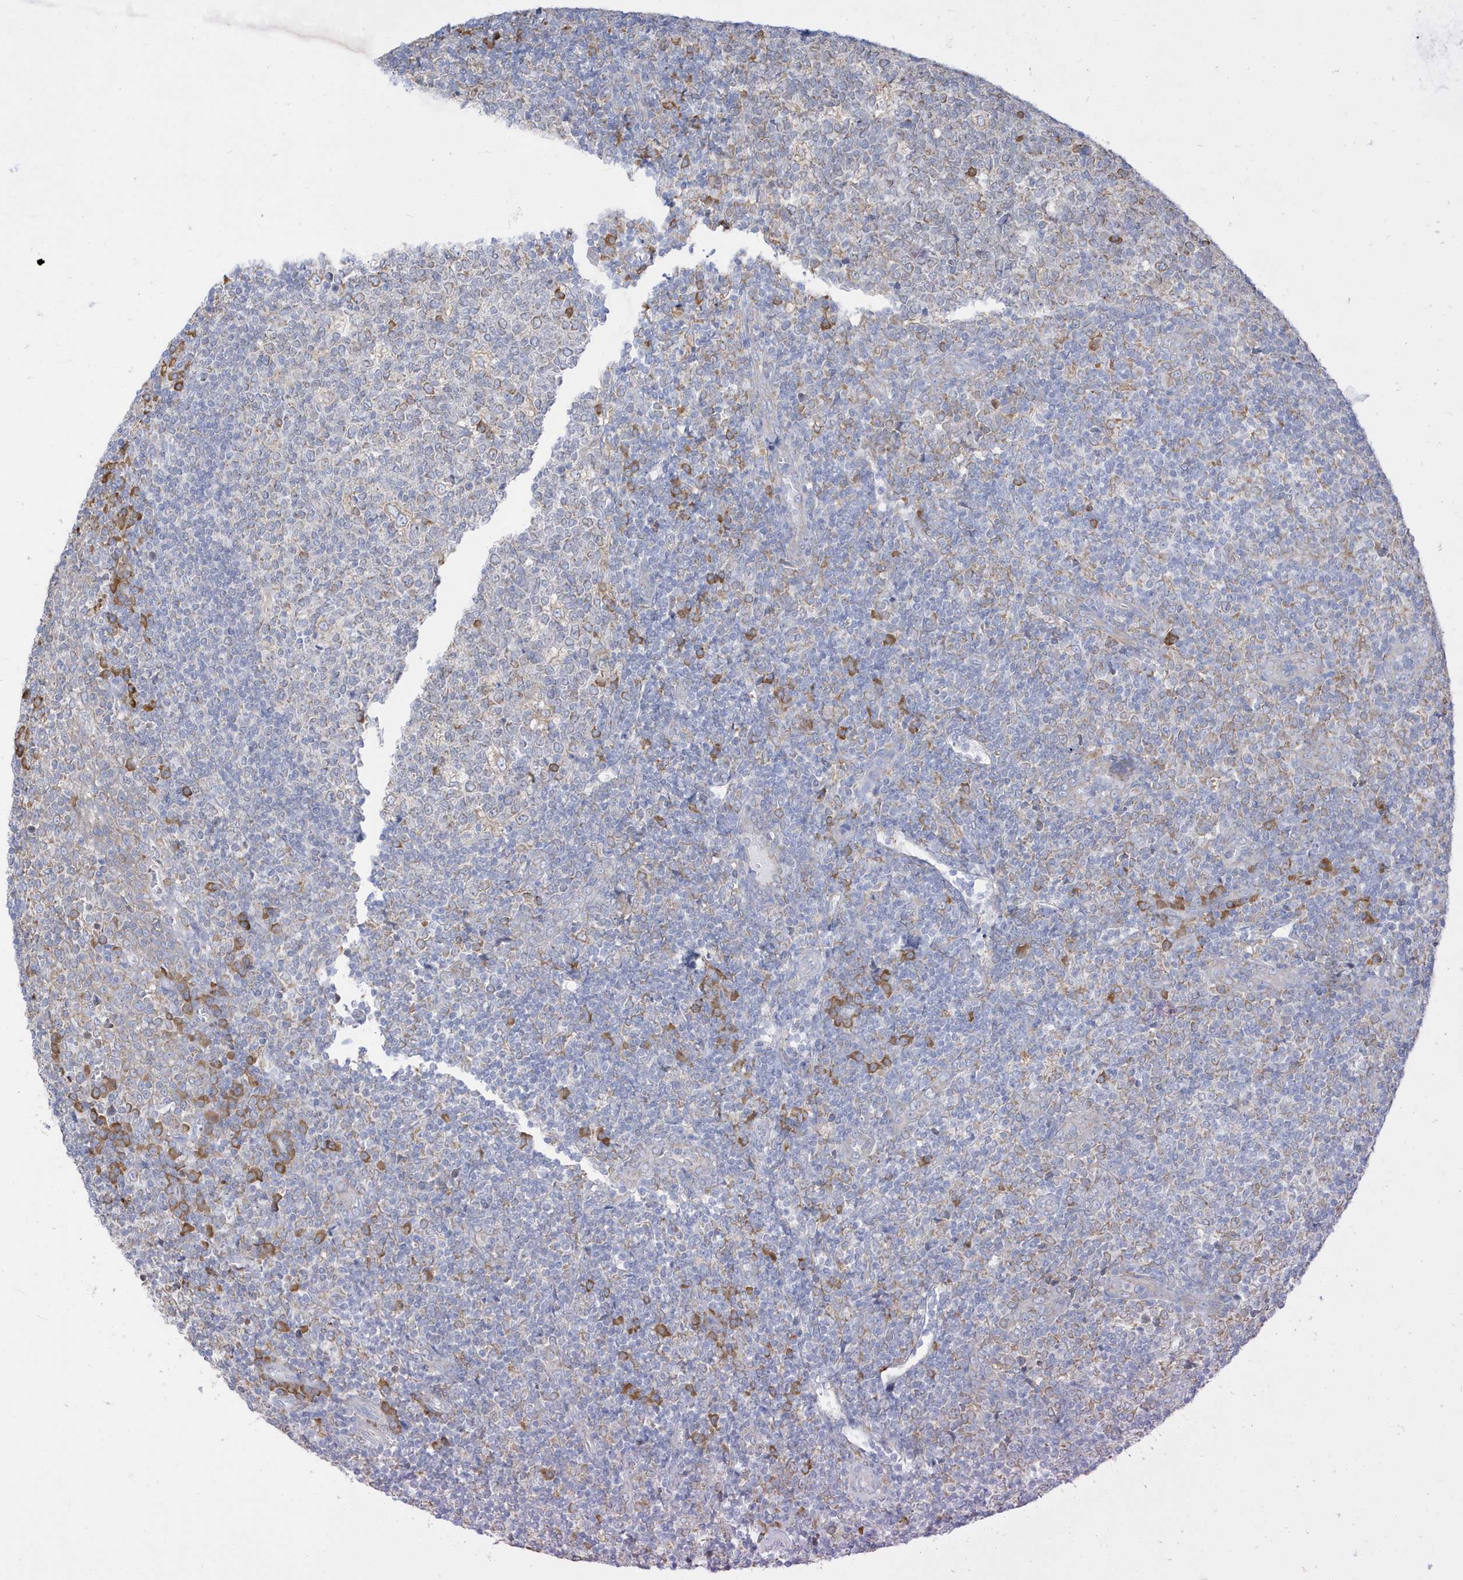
{"staining": {"intensity": "strong", "quantity": "<25%", "location": "cytoplasmic/membranous"}, "tissue": "tonsil", "cell_type": "Germinal center cells", "image_type": "normal", "snomed": [{"axis": "morphology", "description": "Normal tissue, NOS"}, {"axis": "topography", "description": "Tonsil"}], "caption": "This histopathology image reveals unremarkable tonsil stained with IHC to label a protein in brown. The cytoplasmic/membranous of germinal center cells show strong positivity for the protein. Nuclei are counter-stained blue.", "gene": "PDIA6", "patient": {"sex": "female", "age": 19}}